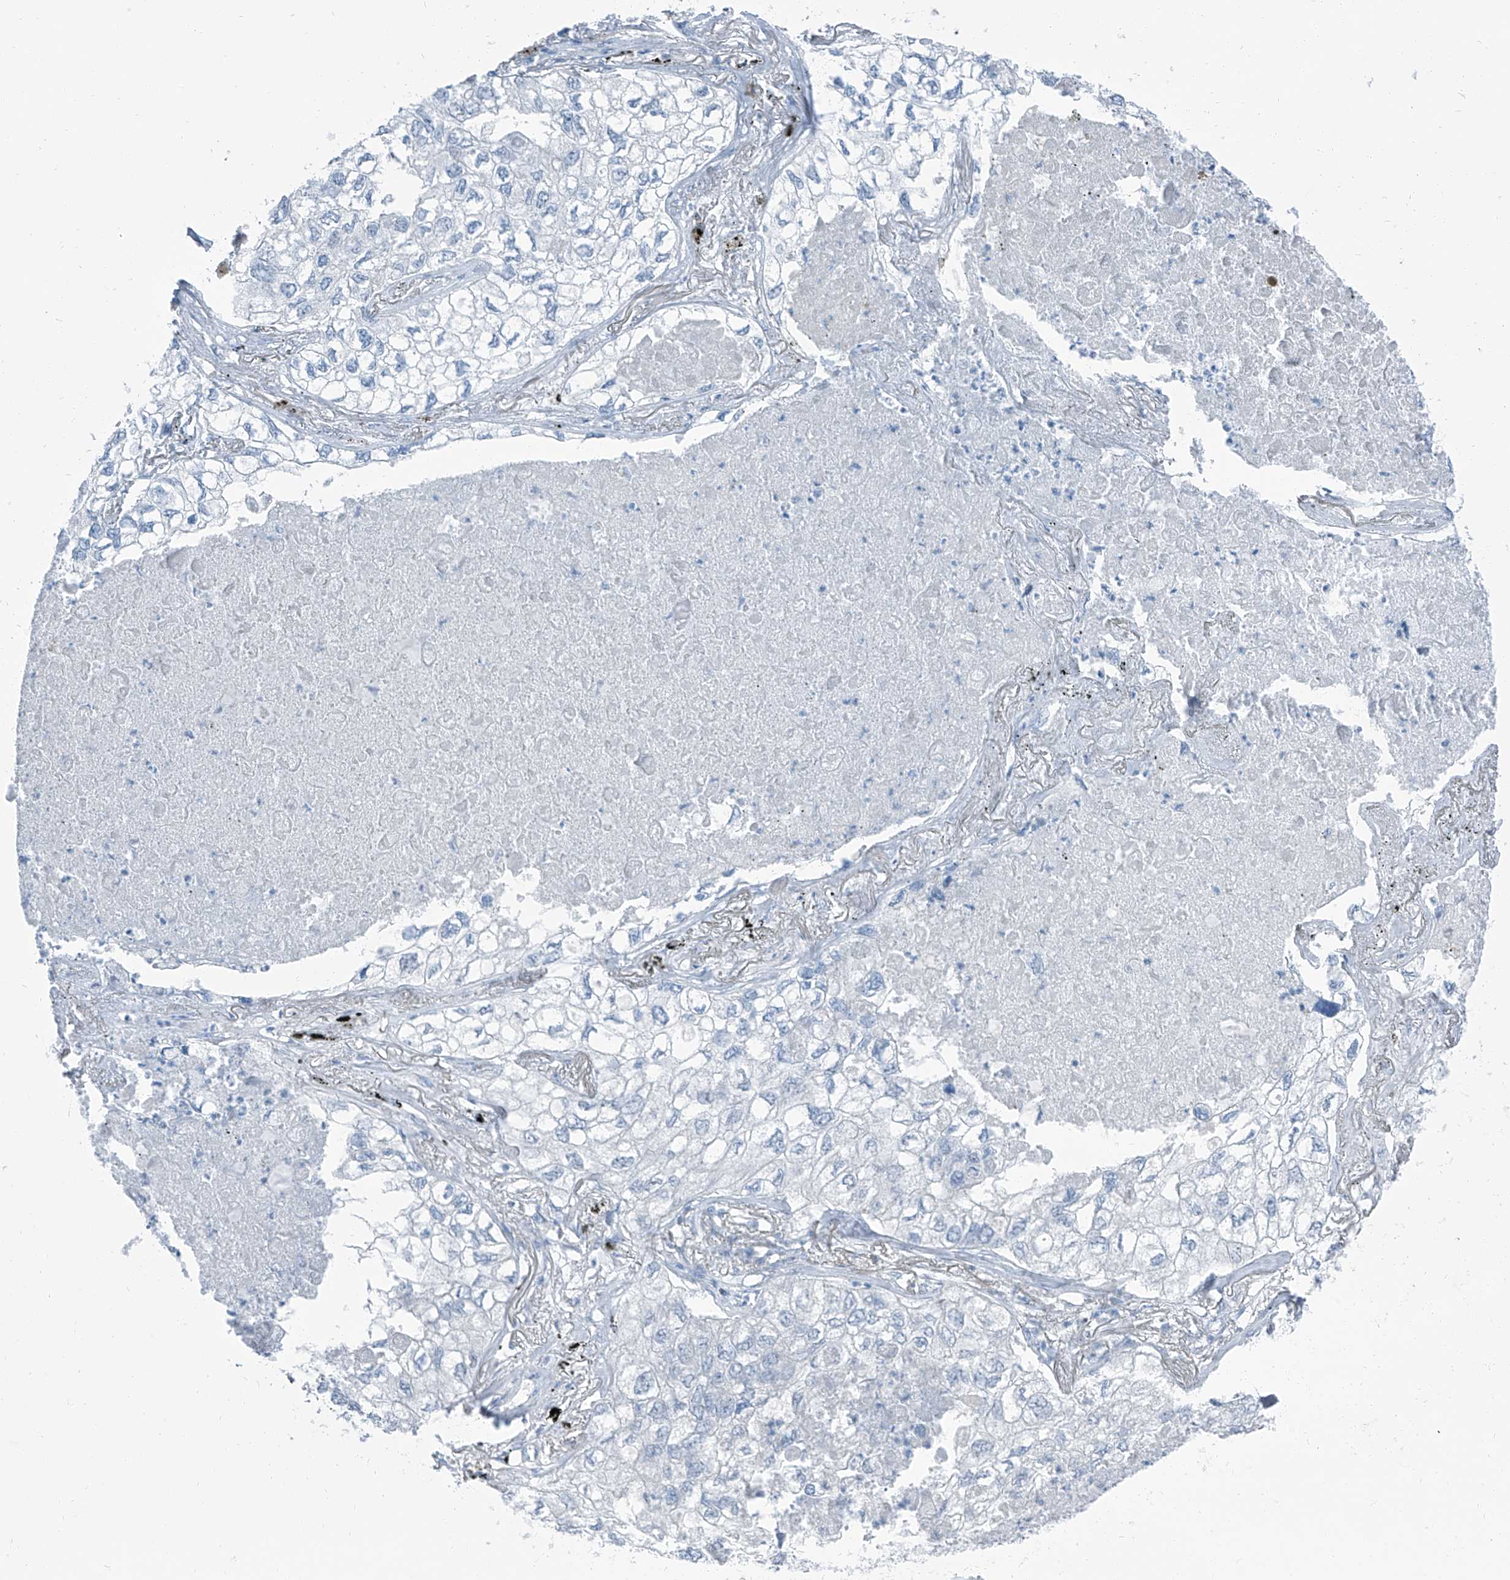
{"staining": {"intensity": "negative", "quantity": "none", "location": "none"}, "tissue": "lung cancer", "cell_type": "Tumor cells", "image_type": "cancer", "snomed": [{"axis": "morphology", "description": "Adenocarcinoma, NOS"}, {"axis": "topography", "description": "Lung"}], "caption": "There is no significant expression in tumor cells of lung cancer.", "gene": "RGN", "patient": {"sex": "male", "age": 65}}